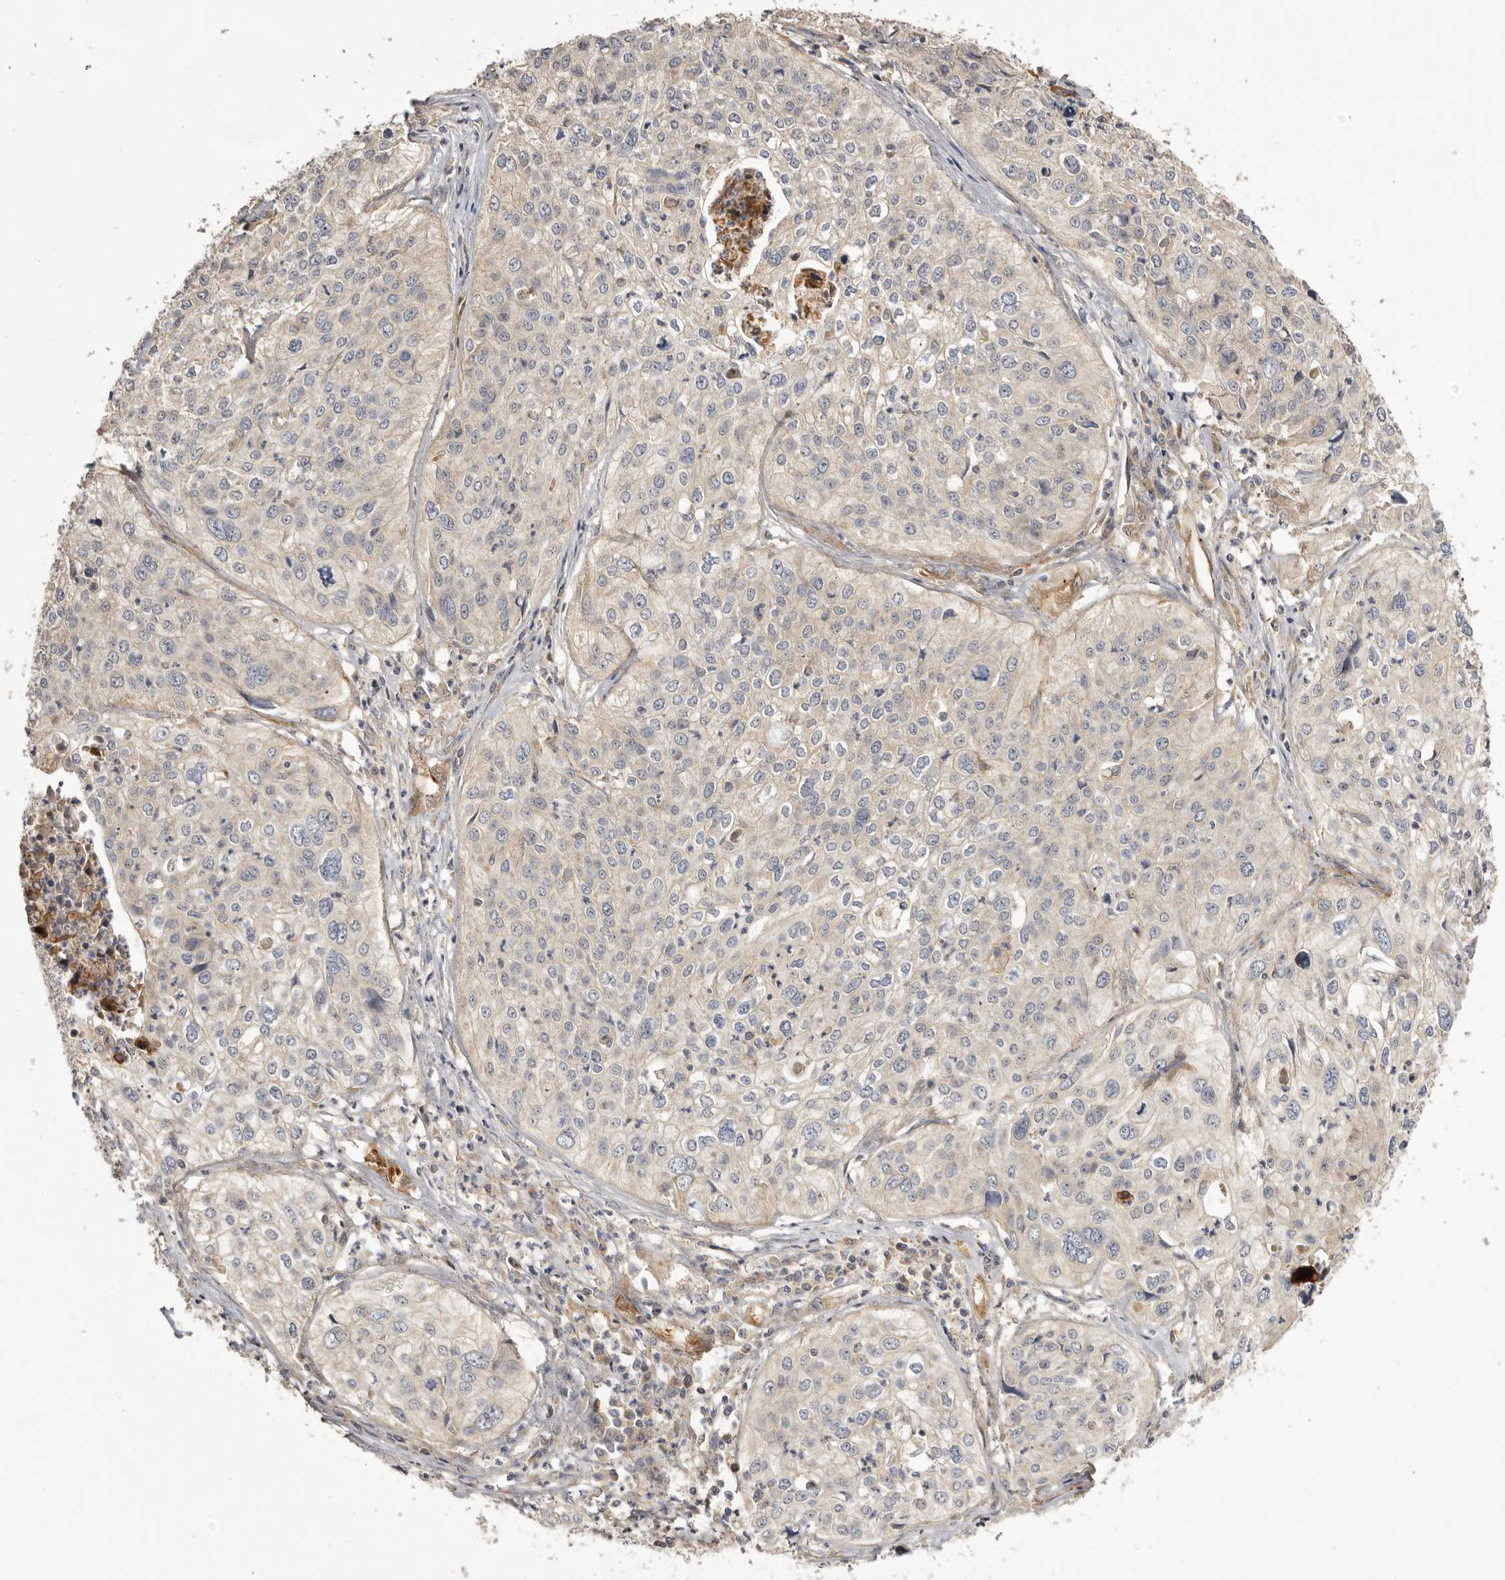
{"staining": {"intensity": "negative", "quantity": "none", "location": "none"}, "tissue": "cervical cancer", "cell_type": "Tumor cells", "image_type": "cancer", "snomed": [{"axis": "morphology", "description": "Squamous cell carcinoma, NOS"}, {"axis": "topography", "description": "Cervix"}], "caption": "This histopathology image is of squamous cell carcinoma (cervical) stained with IHC to label a protein in brown with the nuclei are counter-stained blue. There is no staining in tumor cells.", "gene": "ADAMTS9", "patient": {"sex": "female", "age": 31}}